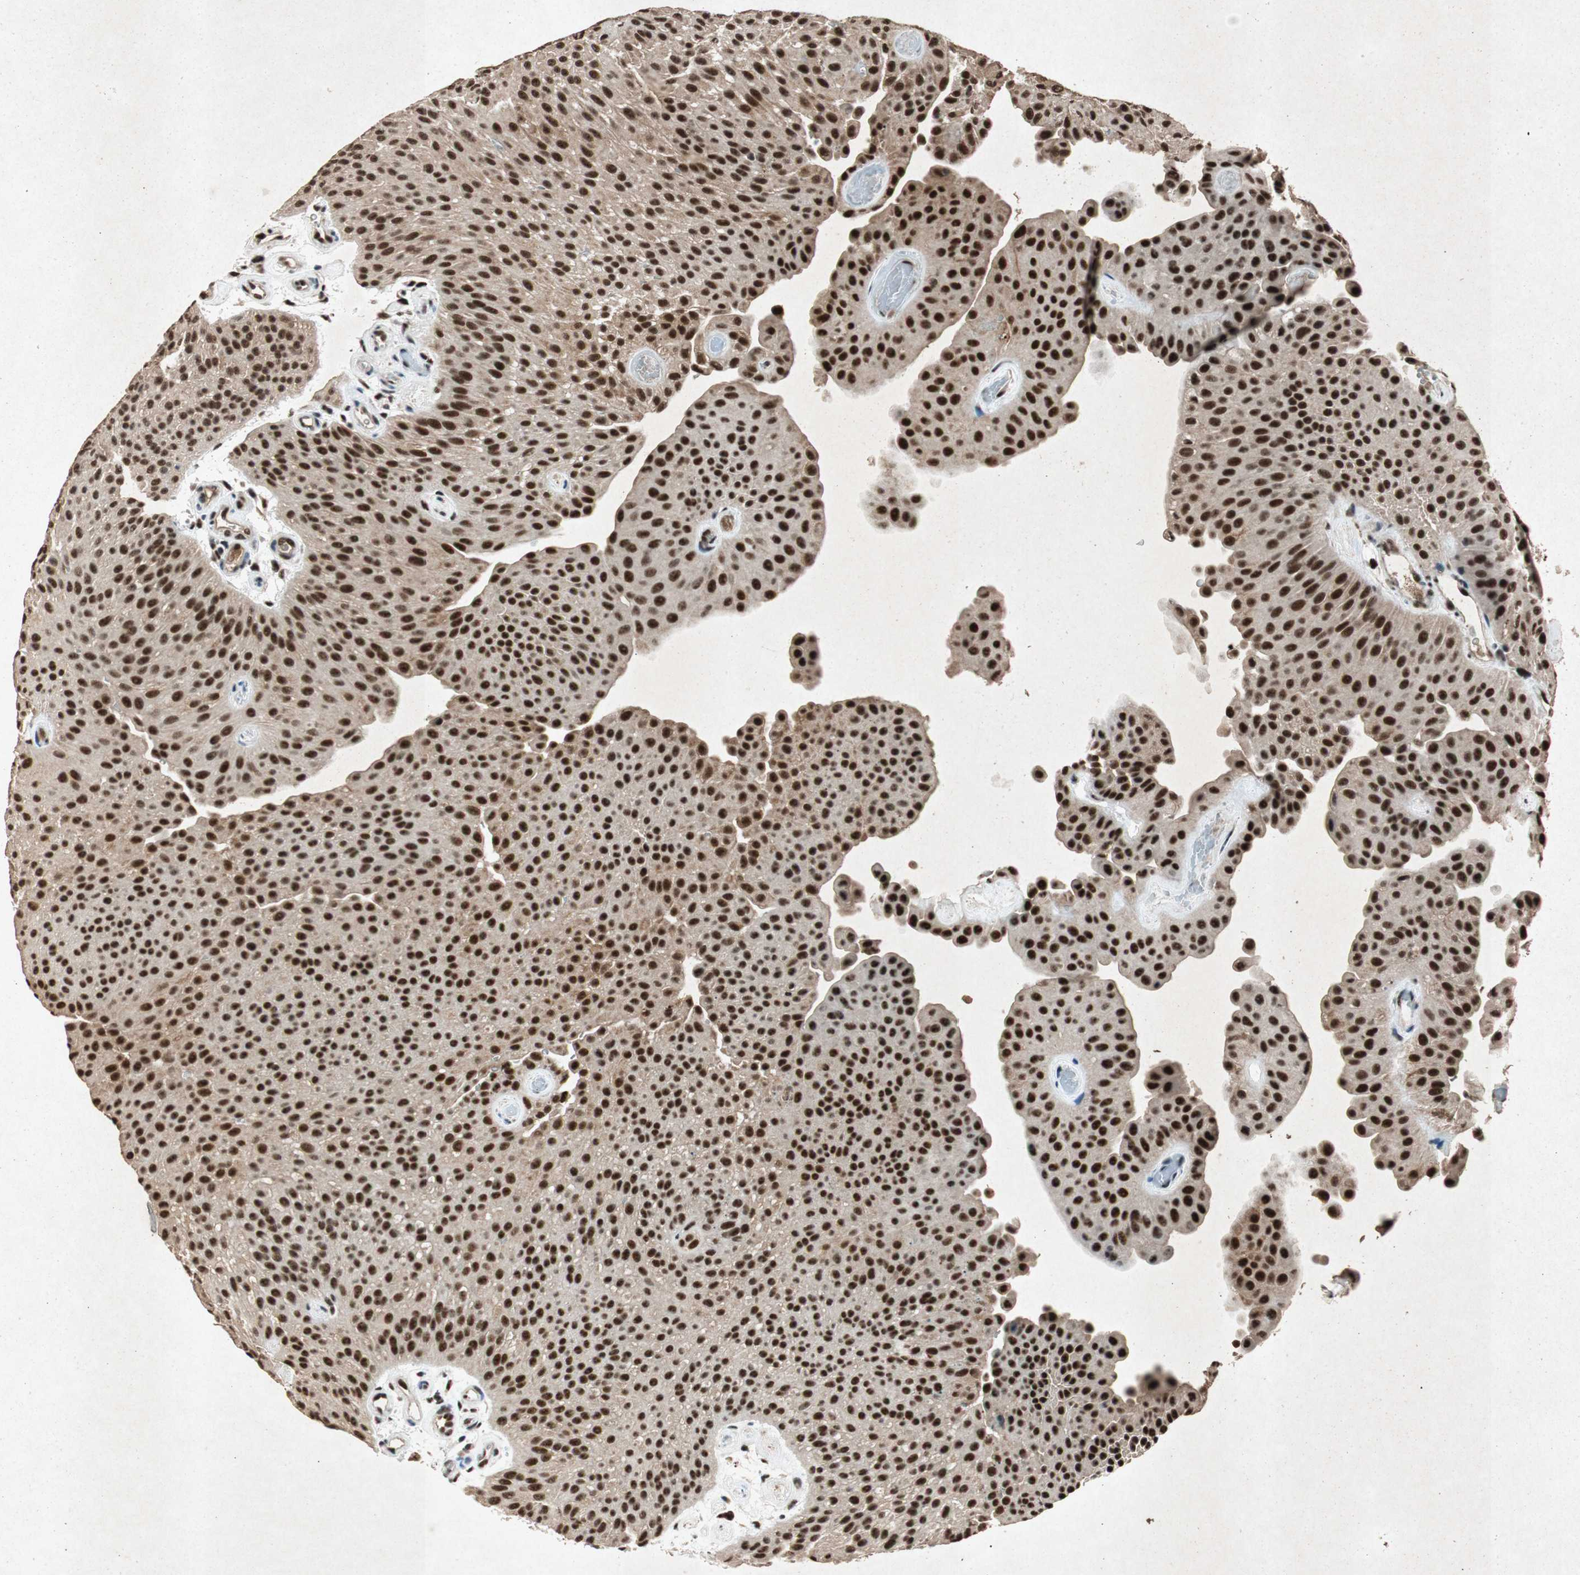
{"staining": {"intensity": "strong", "quantity": ">75%", "location": "nuclear"}, "tissue": "urothelial cancer", "cell_type": "Tumor cells", "image_type": "cancer", "snomed": [{"axis": "morphology", "description": "Urothelial carcinoma, Low grade"}, {"axis": "topography", "description": "Urinary bladder"}], "caption": "Urothelial carcinoma (low-grade) stained with a protein marker displays strong staining in tumor cells.", "gene": "PML", "patient": {"sex": "female", "age": 60}}